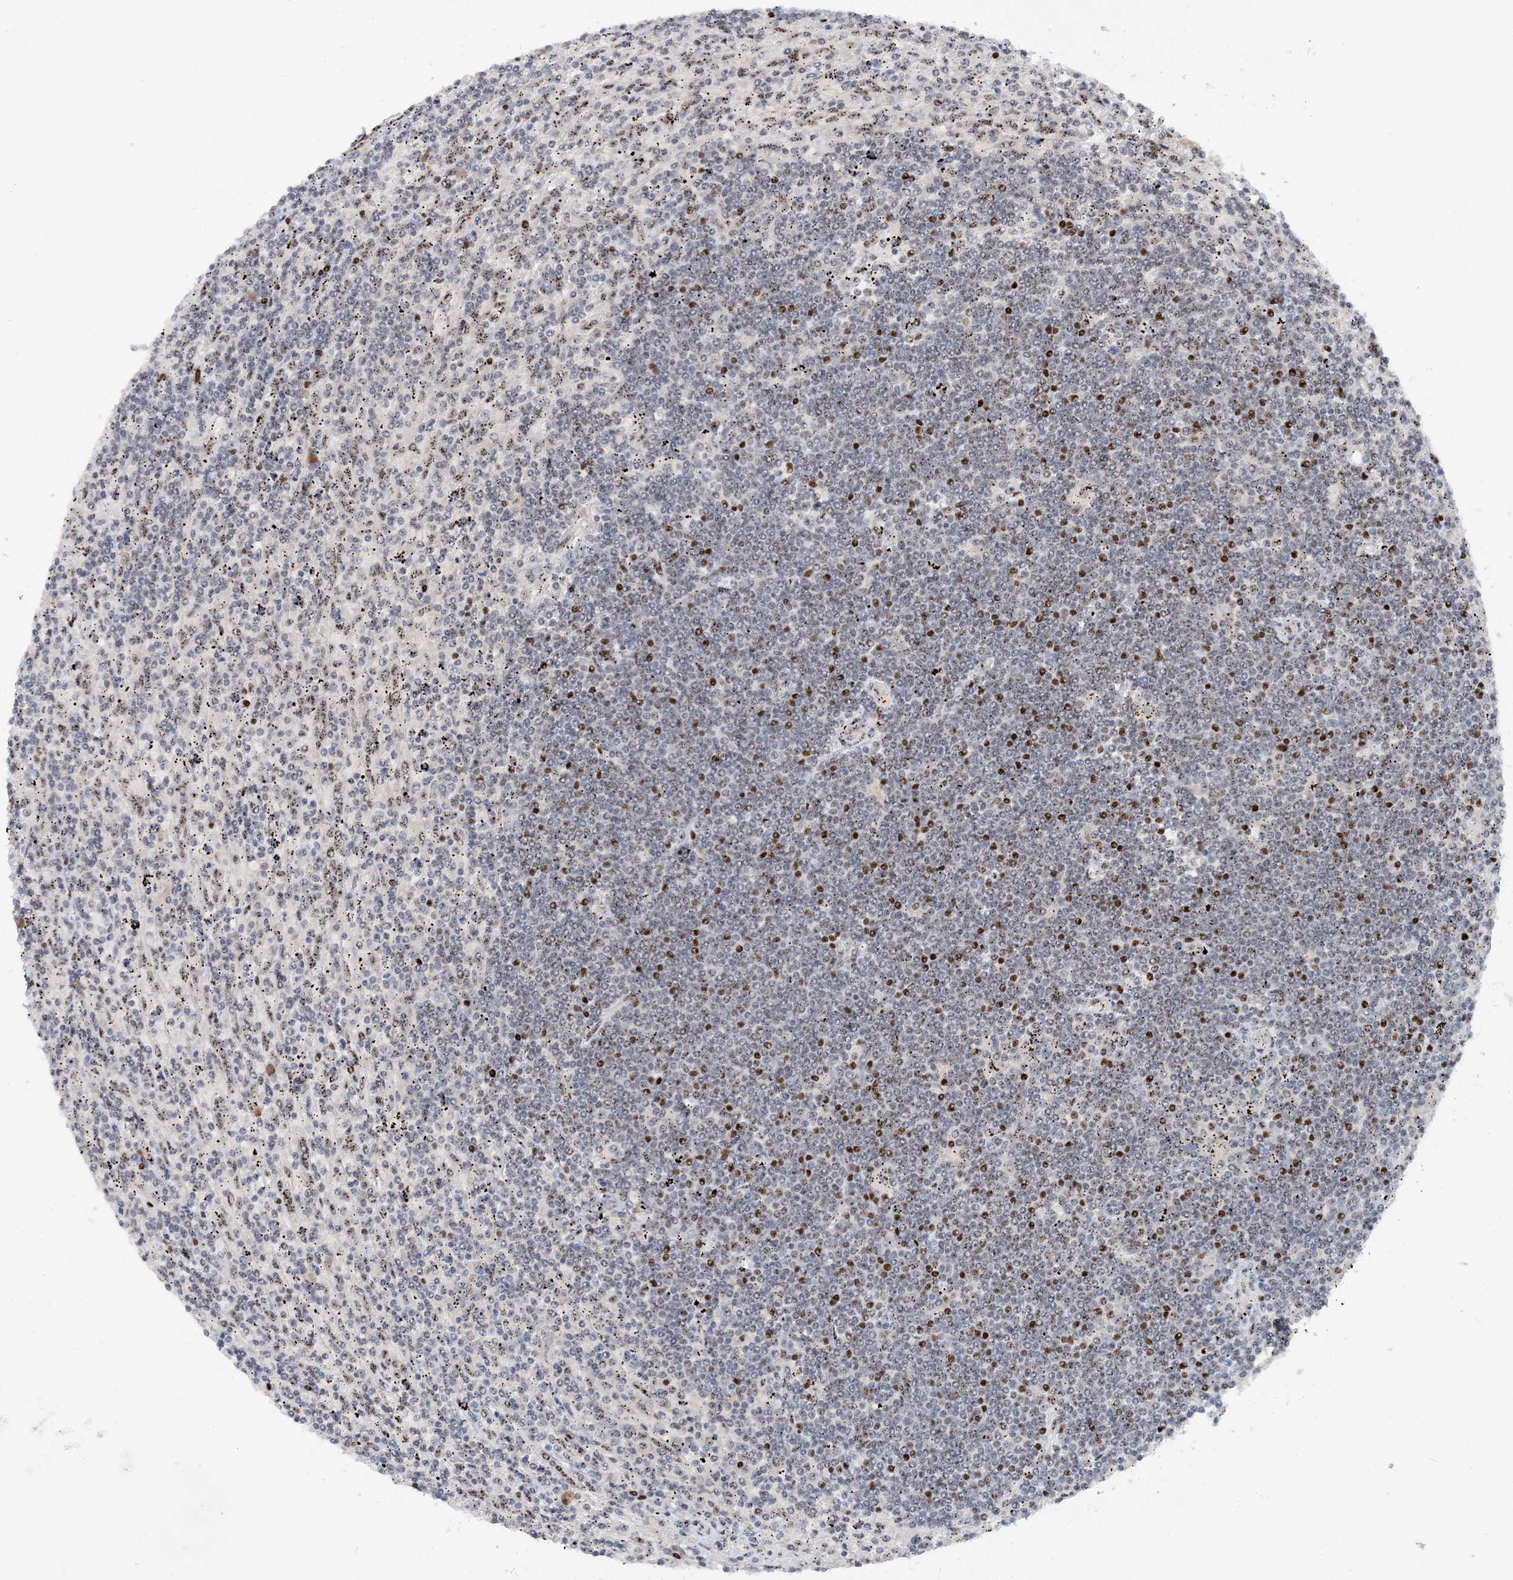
{"staining": {"intensity": "negative", "quantity": "none", "location": "none"}, "tissue": "lymphoma", "cell_type": "Tumor cells", "image_type": "cancer", "snomed": [{"axis": "morphology", "description": "Malignant lymphoma, non-Hodgkin's type, Low grade"}, {"axis": "topography", "description": "Spleen"}], "caption": "This is a histopathology image of IHC staining of lymphoma, which shows no expression in tumor cells.", "gene": "GIN1", "patient": {"sex": "male", "age": 76}}